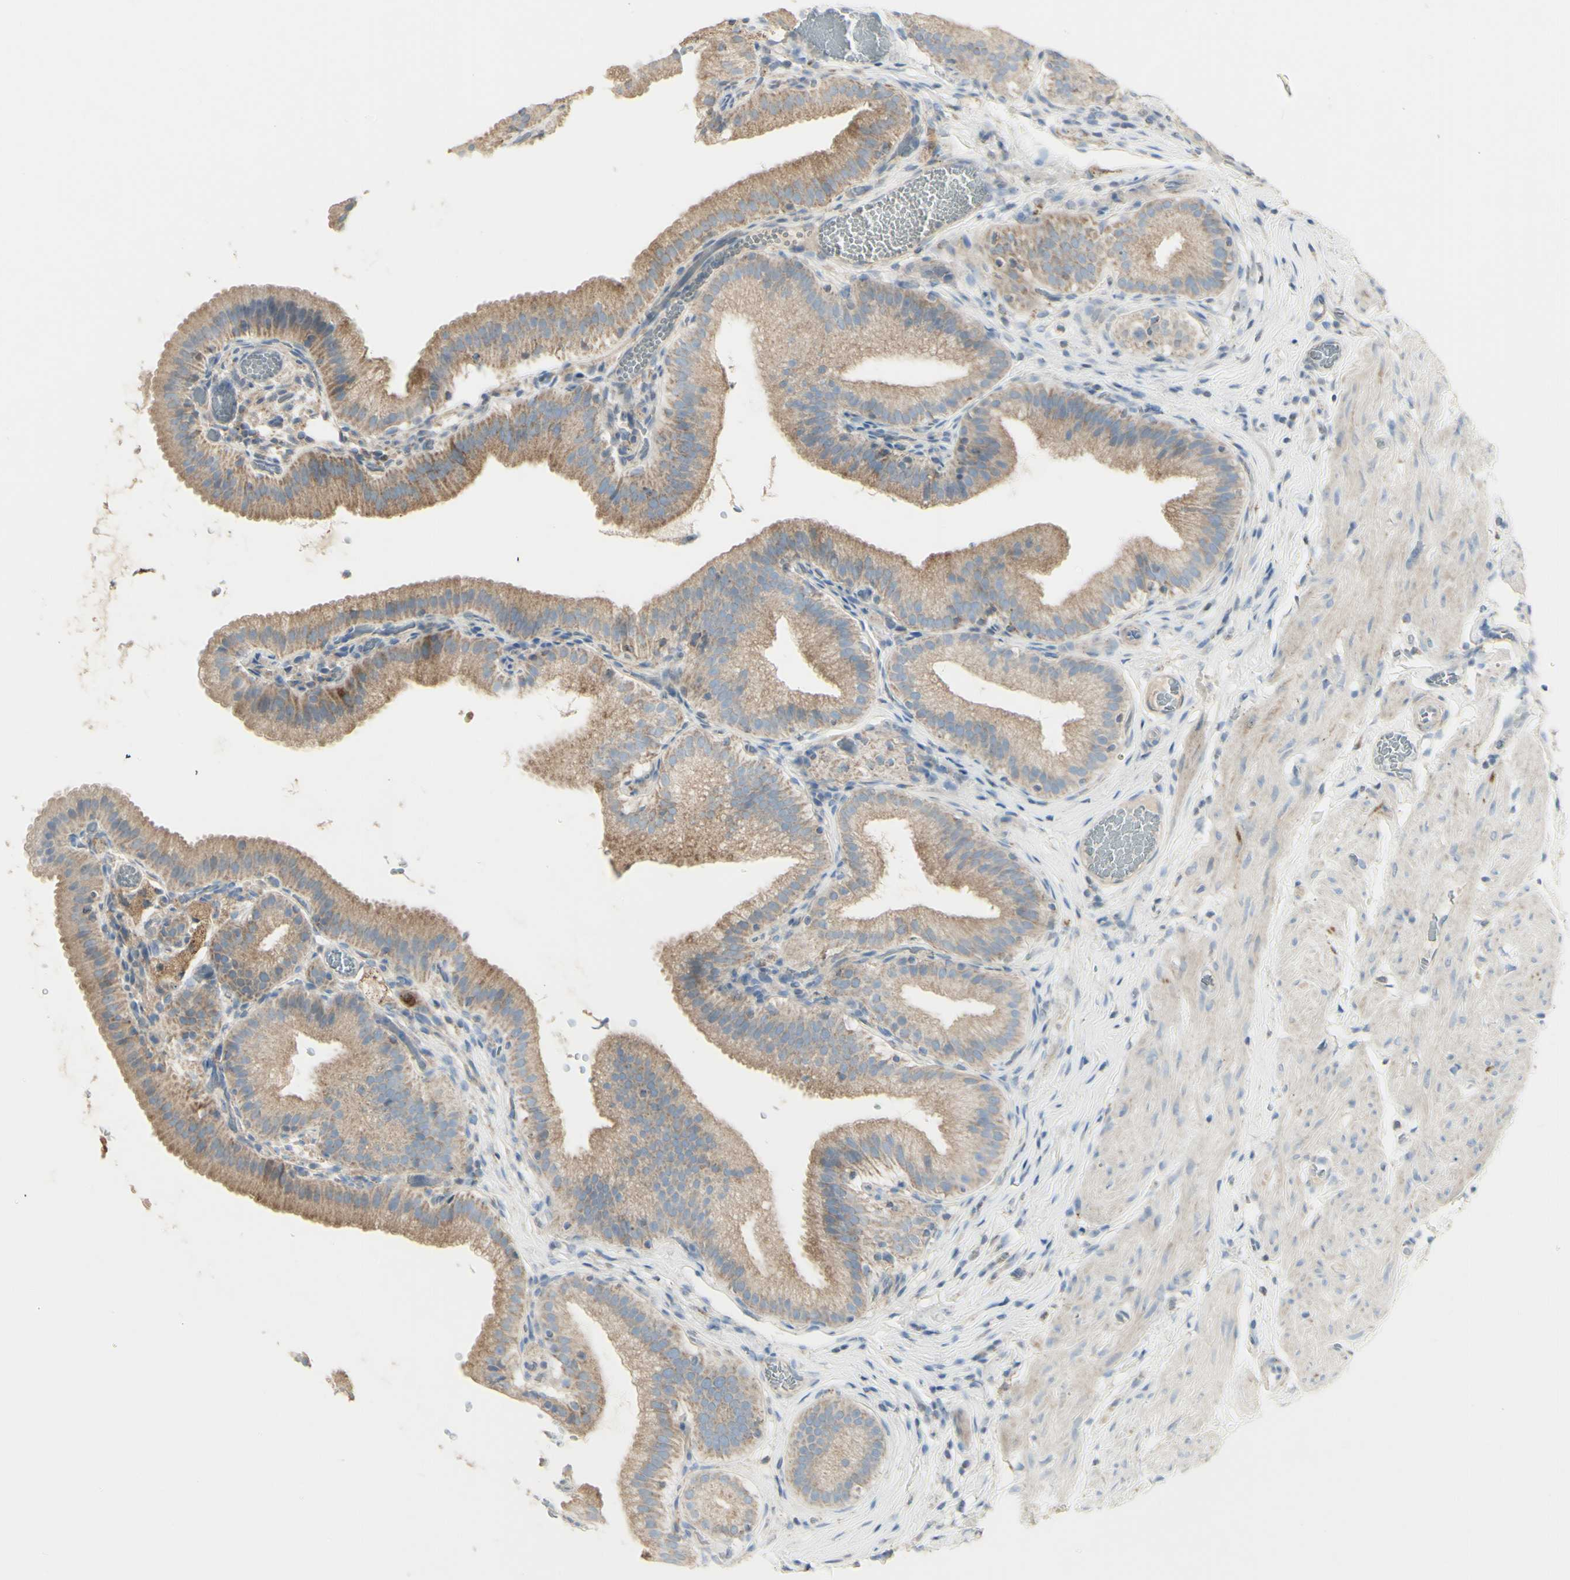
{"staining": {"intensity": "weak", "quantity": ">75%", "location": "cytoplasmic/membranous"}, "tissue": "gallbladder", "cell_type": "Glandular cells", "image_type": "normal", "snomed": [{"axis": "morphology", "description": "Normal tissue, NOS"}, {"axis": "topography", "description": "Gallbladder"}], "caption": "Immunohistochemical staining of unremarkable human gallbladder demonstrates >75% levels of weak cytoplasmic/membranous protein positivity in about >75% of glandular cells.", "gene": "CNTNAP1", "patient": {"sex": "male", "age": 54}}